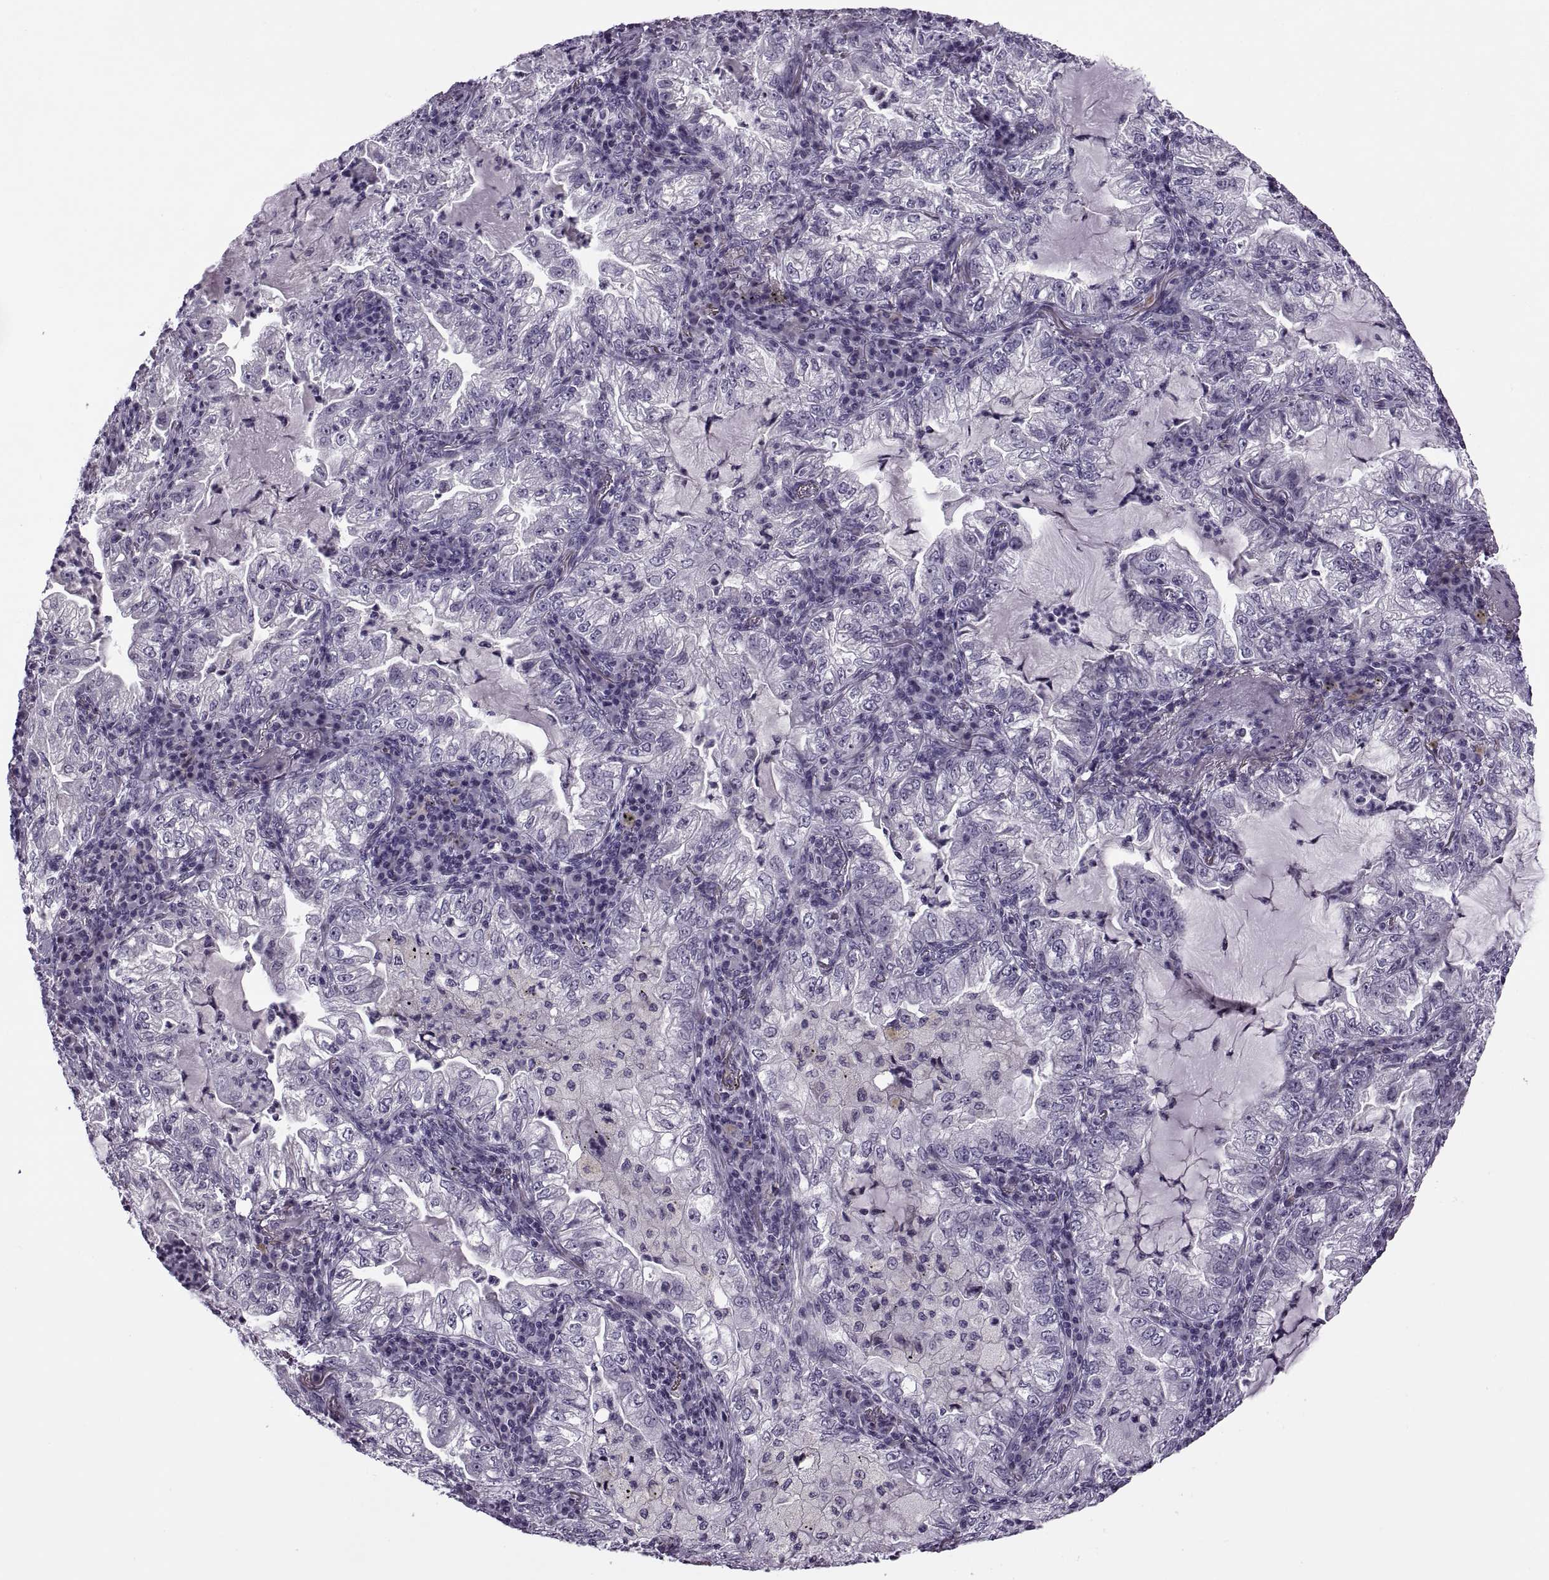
{"staining": {"intensity": "negative", "quantity": "none", "location": "none"}, "tissue": "lung cancer", "cell_type": "Tumor cells", "image_type": "cancer", "snomed": [{"axis": "morphology", "description": "Adenocarcinoma, NOS"}, {"axis": "topography", "description": "Lung"}], "caption": "A high-resolution micrograph shows IHC staining of lung cancer, which displays no significant positivity in tumor cells.", "gene": "MAGEB1", "patient": {"sex": "female", "age": 73}}